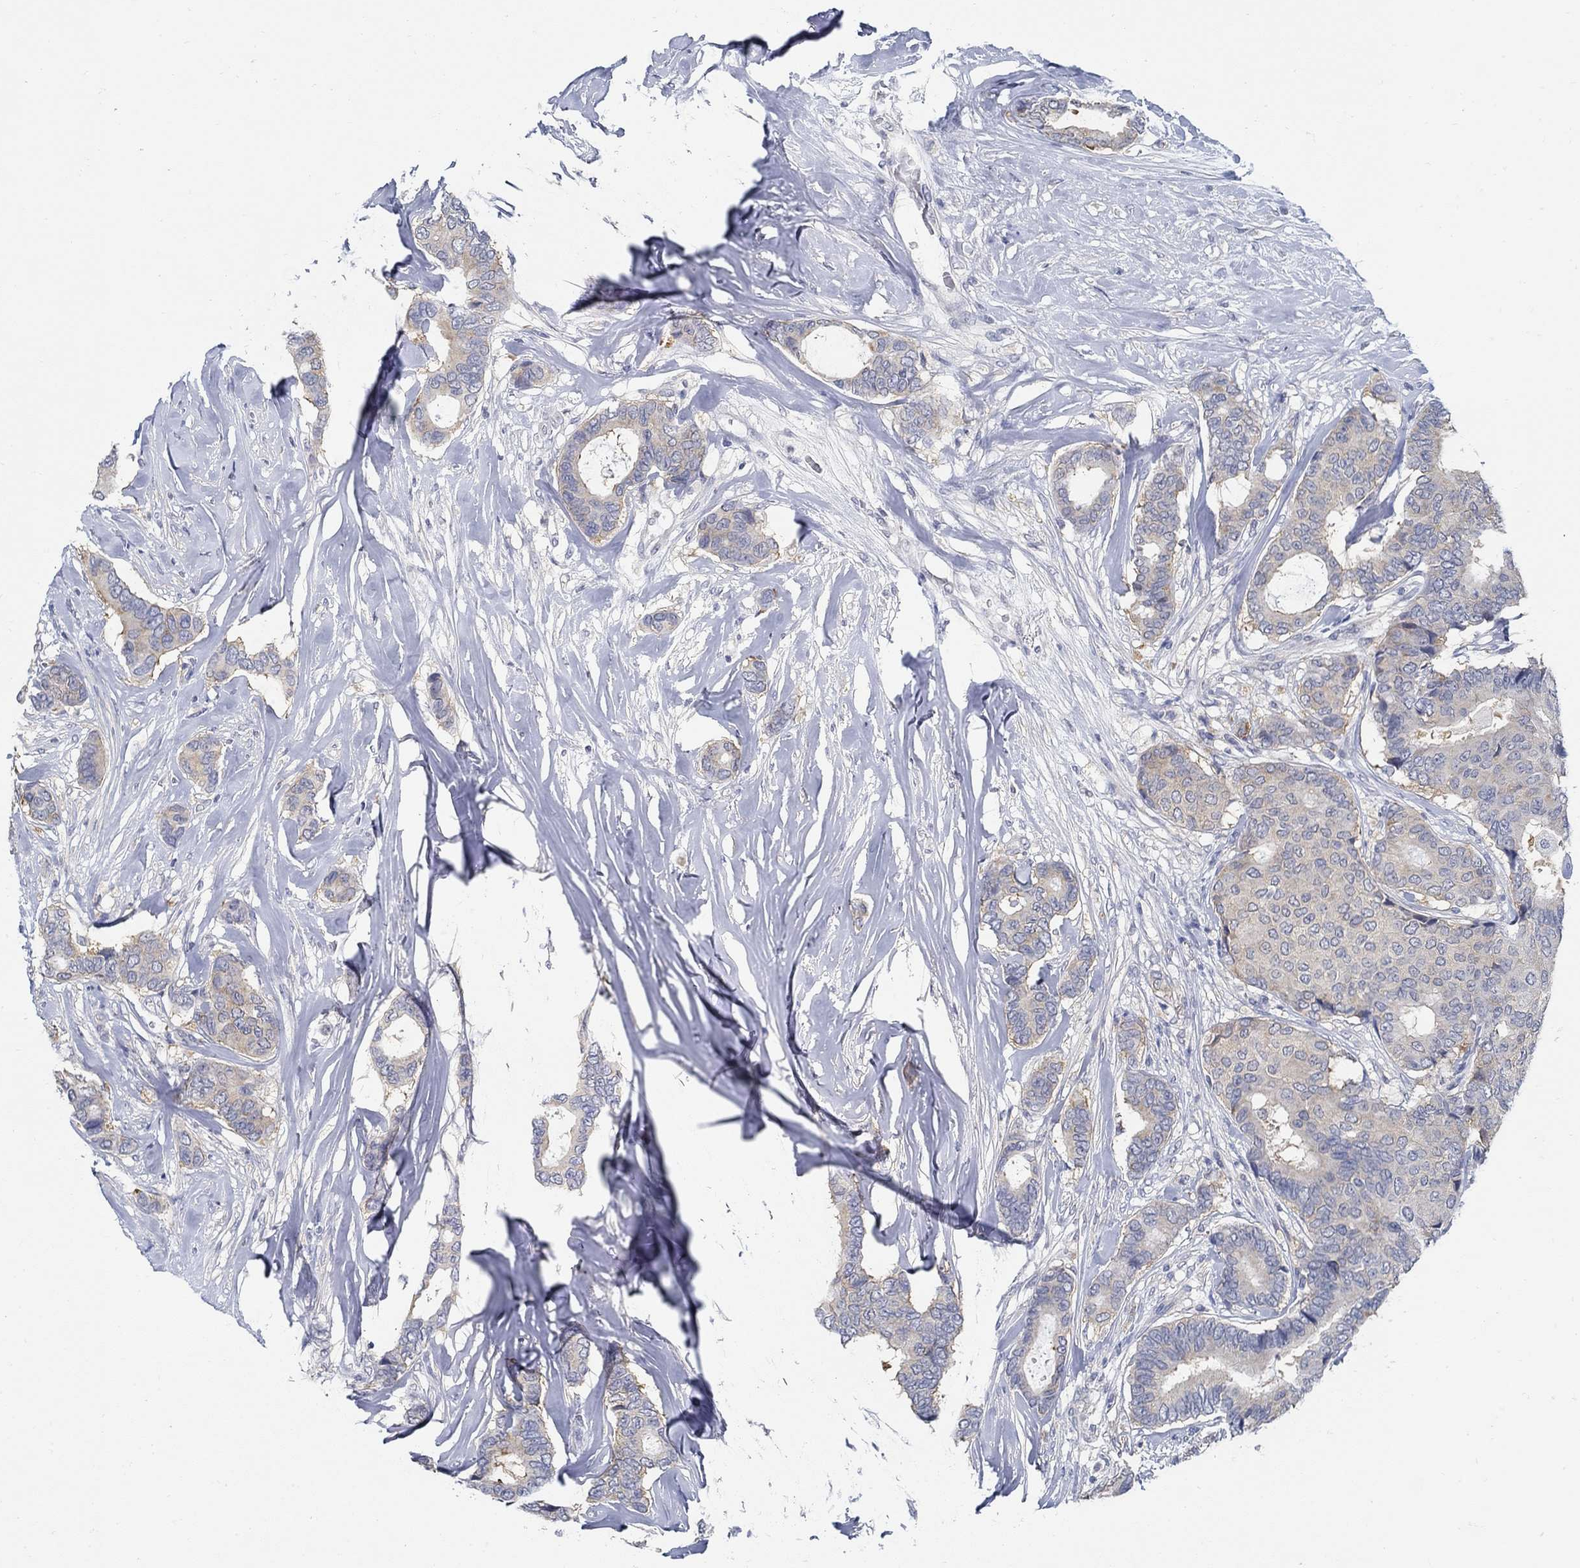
{"staining": {"intensity": "moderate", "quantity": "<25%", "location": "cytoplasmic/membranous"}, "tissue": "breast cancer", "cell_type": "Tumor cells", "image_type": "cancer", "snomed": [{"axis": "morphology", "description": "Duct carcinoma"}, {"axis": "topography", "description": "Breast"}], "caption": "Brown immunohistochemical staining in human breast invasive ductal carcinoma demonstrates moderate cytoplasmic/membranous staining in about <25% of tumor cells.", "gene": "PCDH11X", "patient": {"sex": "female", "age": 75}}